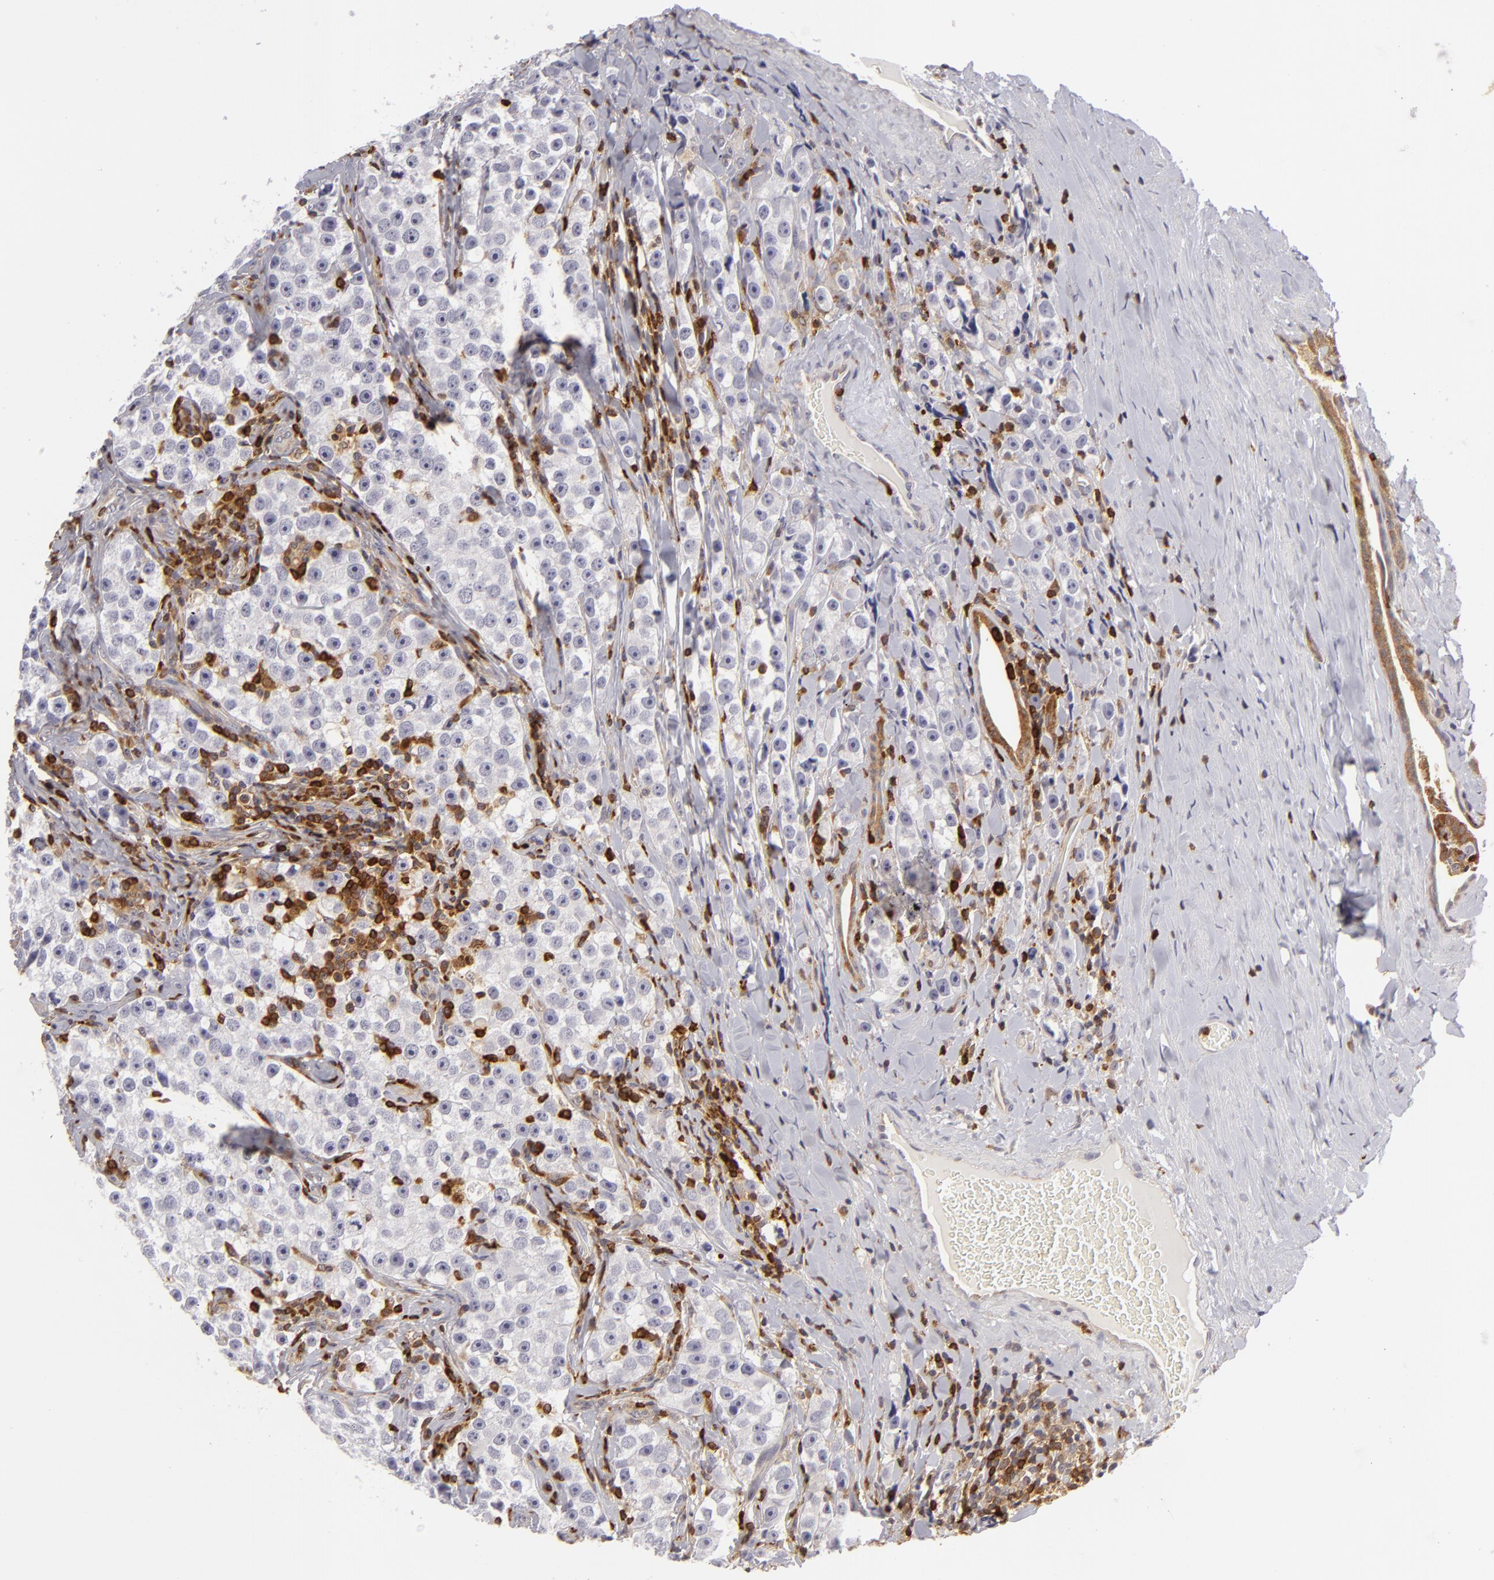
{"staining": {"intensity": "negative", "quantity": "none", "location": "none"}, "tissue": "testis cancer", "cell_type": "Tumor cells", "image_type": "cancer", "snomed": [{"axis": "morphology", "description": "Seminoma, NOS"}, {"axis": "topography", "description": "Testis"}], "caption": "An immunohistochemistry (IHC) image of seminoma (testis) is shown. There is no staining in tumor cells of seminoma (testis).", "gene": "APOBEC3G", "patient": {"sex": "male", "age": 32}}